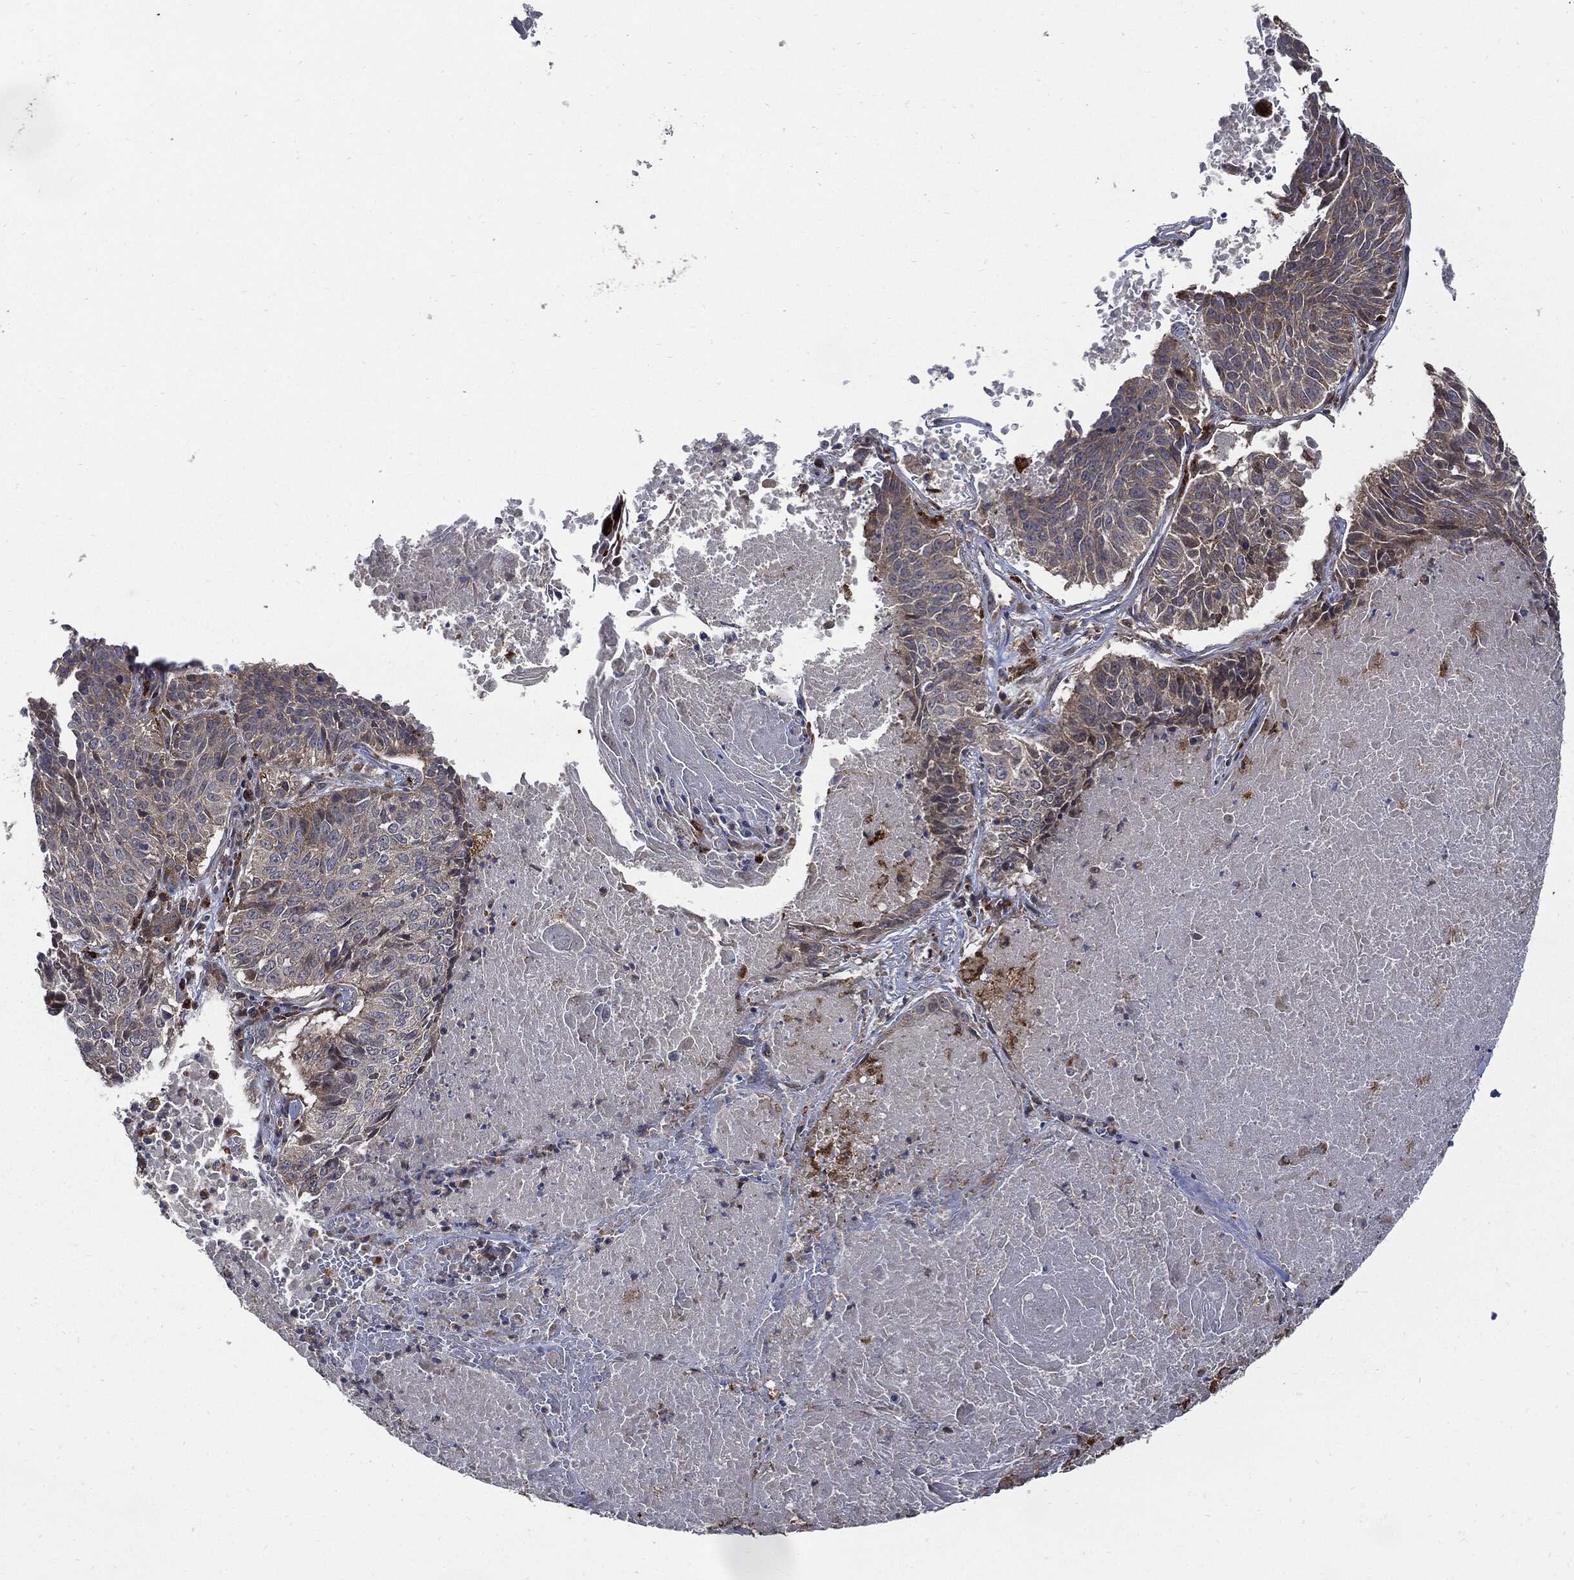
{"staining": {"intensity": "negative", "quantity": "none", "location": "none"}, "tissue": "lung cancer", "cell_type": "Tumor cells", "image_type": "cancer", "snomed": [{"axis": "morphology", "description": "Squamous cell carcinoma, NOS"}, {"axis": "topography", "description": "Lung"}], "caption": "Immunohistochemical staining of human lung cancer (squamous cell carcinoma) demonstrates no significant expression in tumor cells.", "gene": "SLC31A2", "patient": {"sex": "male", "age": 64}}